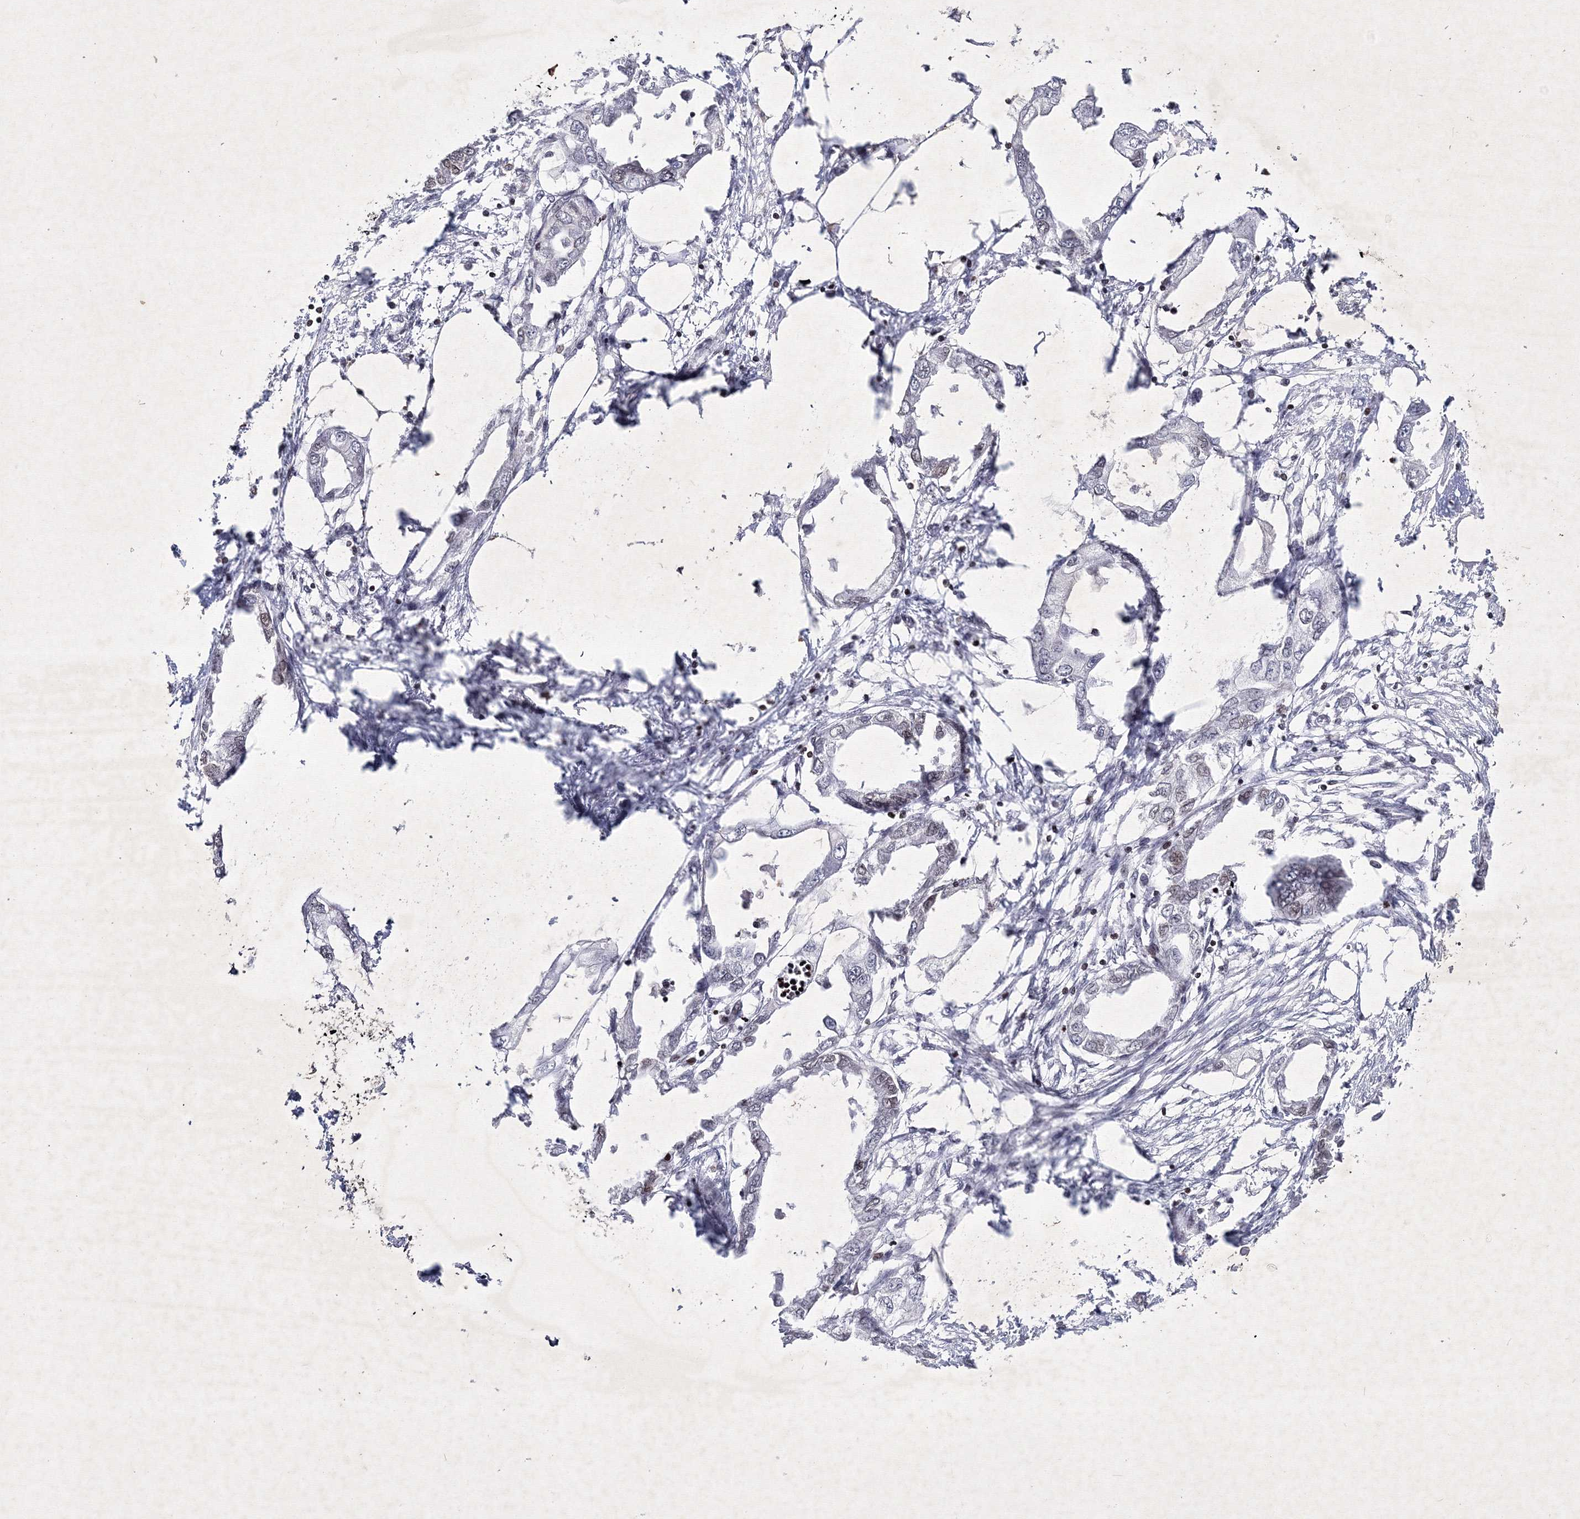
{"staining": {"intensity": "negative", "quantity": "none", "location": "none"}, "tissue": "endometrial cancer", "cell_type": "Tumor cells", "image_type": "cancer", "snomed": [{"axis": "morphology", "description": "Adenocarcinoma, NOS"}, {"axis": "morphology", "description": "Adenocarcinoma, metastatic, NOS"}, {"axis": "topography", "description": "Adipose tissue"}, {"axis": "topography", "description": "Endometrium"}], "caption": "Human endometrial cancer (metastatic adenocarcinoma) stained for a protein using IHC shows no expression in tumor cells.", "gene": "SMIM29", "patient": {"sex": "female", "age": 67}}